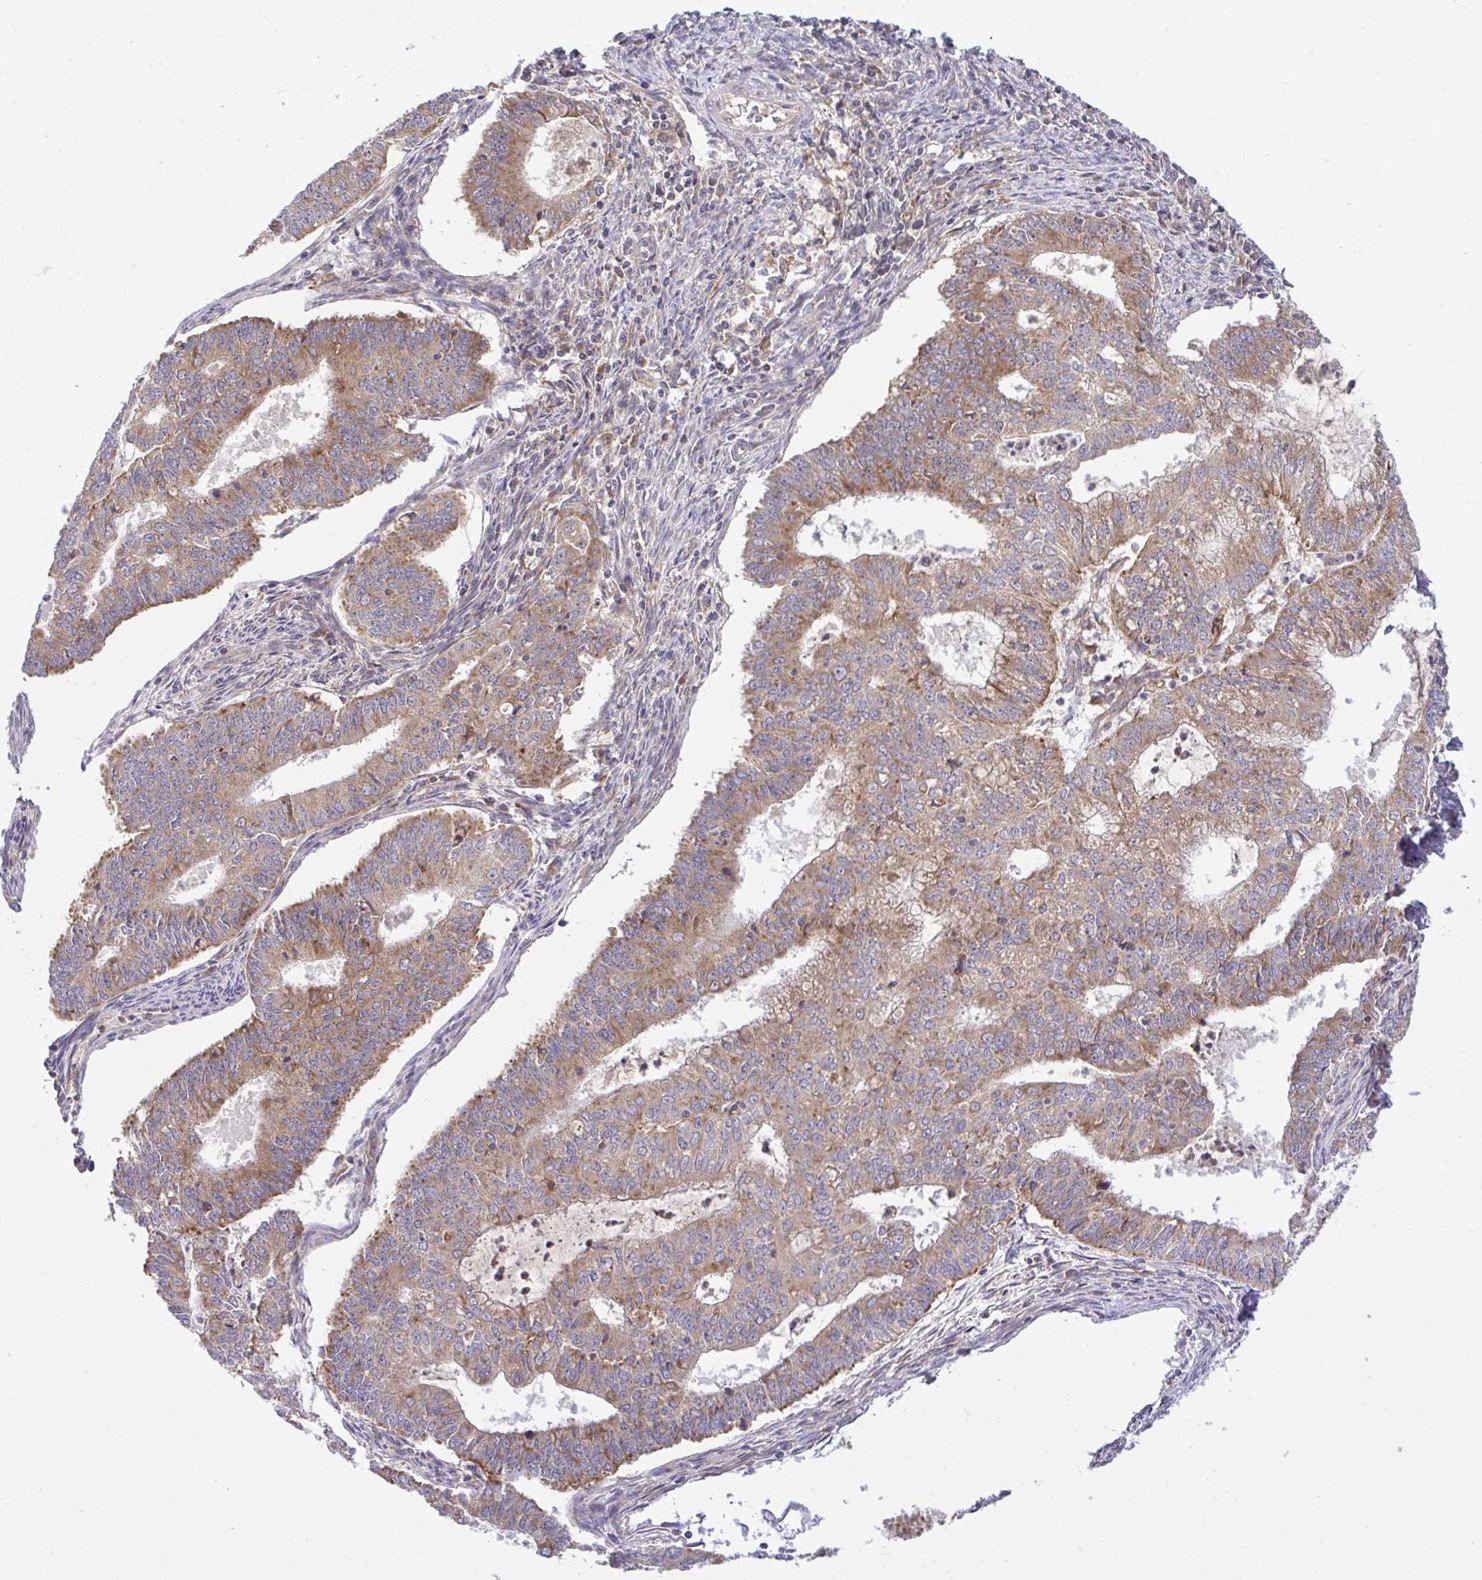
{"staining": {"intensity": "moderate", "quantity": ">75%", "location": "cytoplasmic/membranous"}, "tissue": "endometrial cancer", "cell_type": "Tumor cells", "image_type": "cancer", "snomed": [{"axis": "morphology", "description": "Adenocarcinoma, NOS"}, {"axis": "topography", "description": "Endometrium"}], "caption": "The histopathology image displays staining of endometrial cancer (adenocarcinoma), revealing moderate cytoplasmic/membranous protein positivity (brown color) within tumor cells. (Stains: DAB (3,3'-diaminobenzidine) in brown, nuclei in blue, Microscopy: brightfield microscopy at high magnification).", "gene": "VTI1B", "patient": {"sex": "female", "age": 61}}